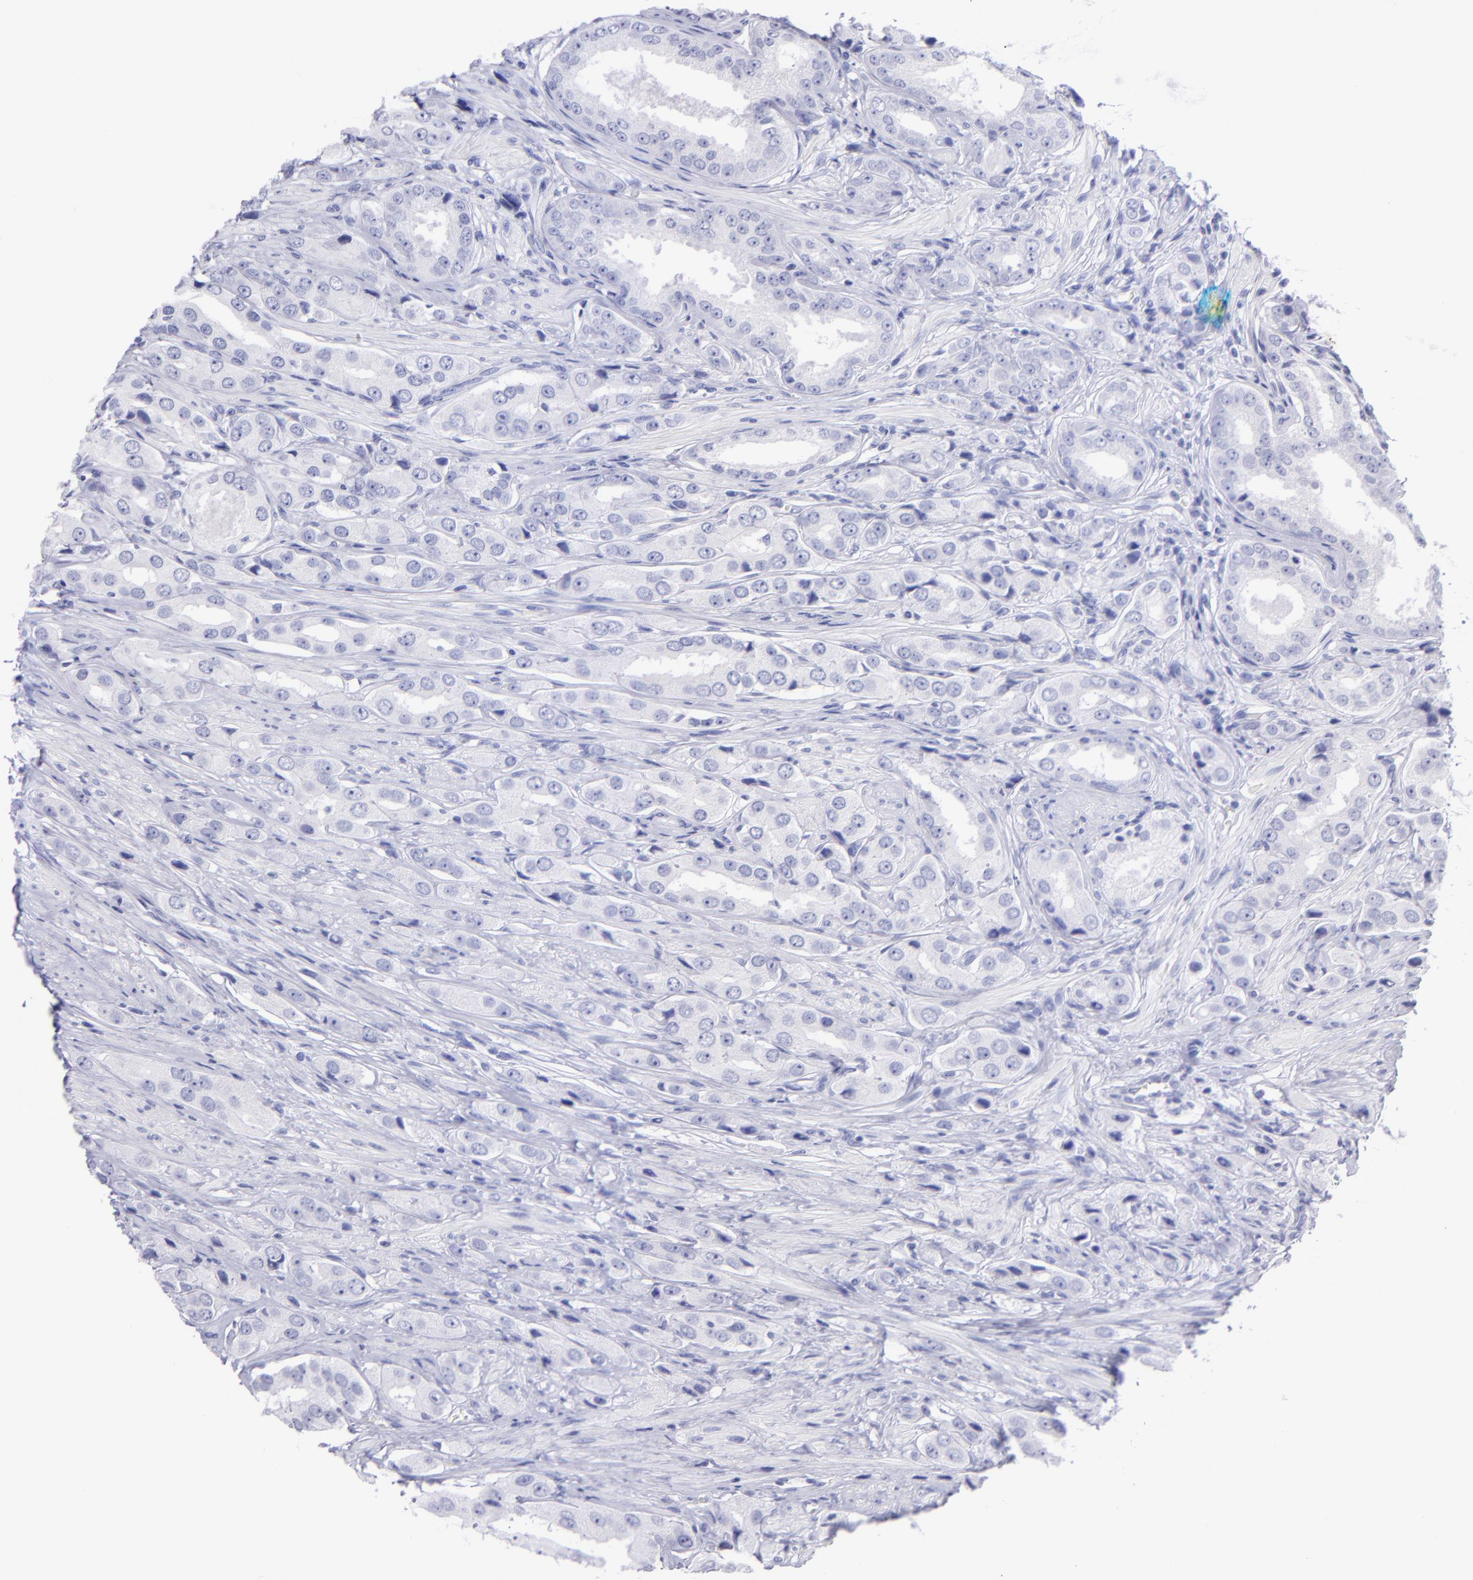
{"staining": {"intensity": "negative", "quantity": "none", "location": "none"}, "tissue": "prostate cancer", "cell_type": "Tumor cells", "image_type": "cancer", "snomed": [{"axis": "morphology", "description": "Adenocarcinoma, Medium grade"}, {"axis": "topography", "description": "Prostate"}], "caption": "Immunohistochemistry micrograph of human prostate medium-grade adenocarcinoma stained for a protein (brown), which exhibits no staining in tumor cells. Nuclei are stained in blue.", "gene": "CNP", "patient": {"sex": "male", "age": 53}}